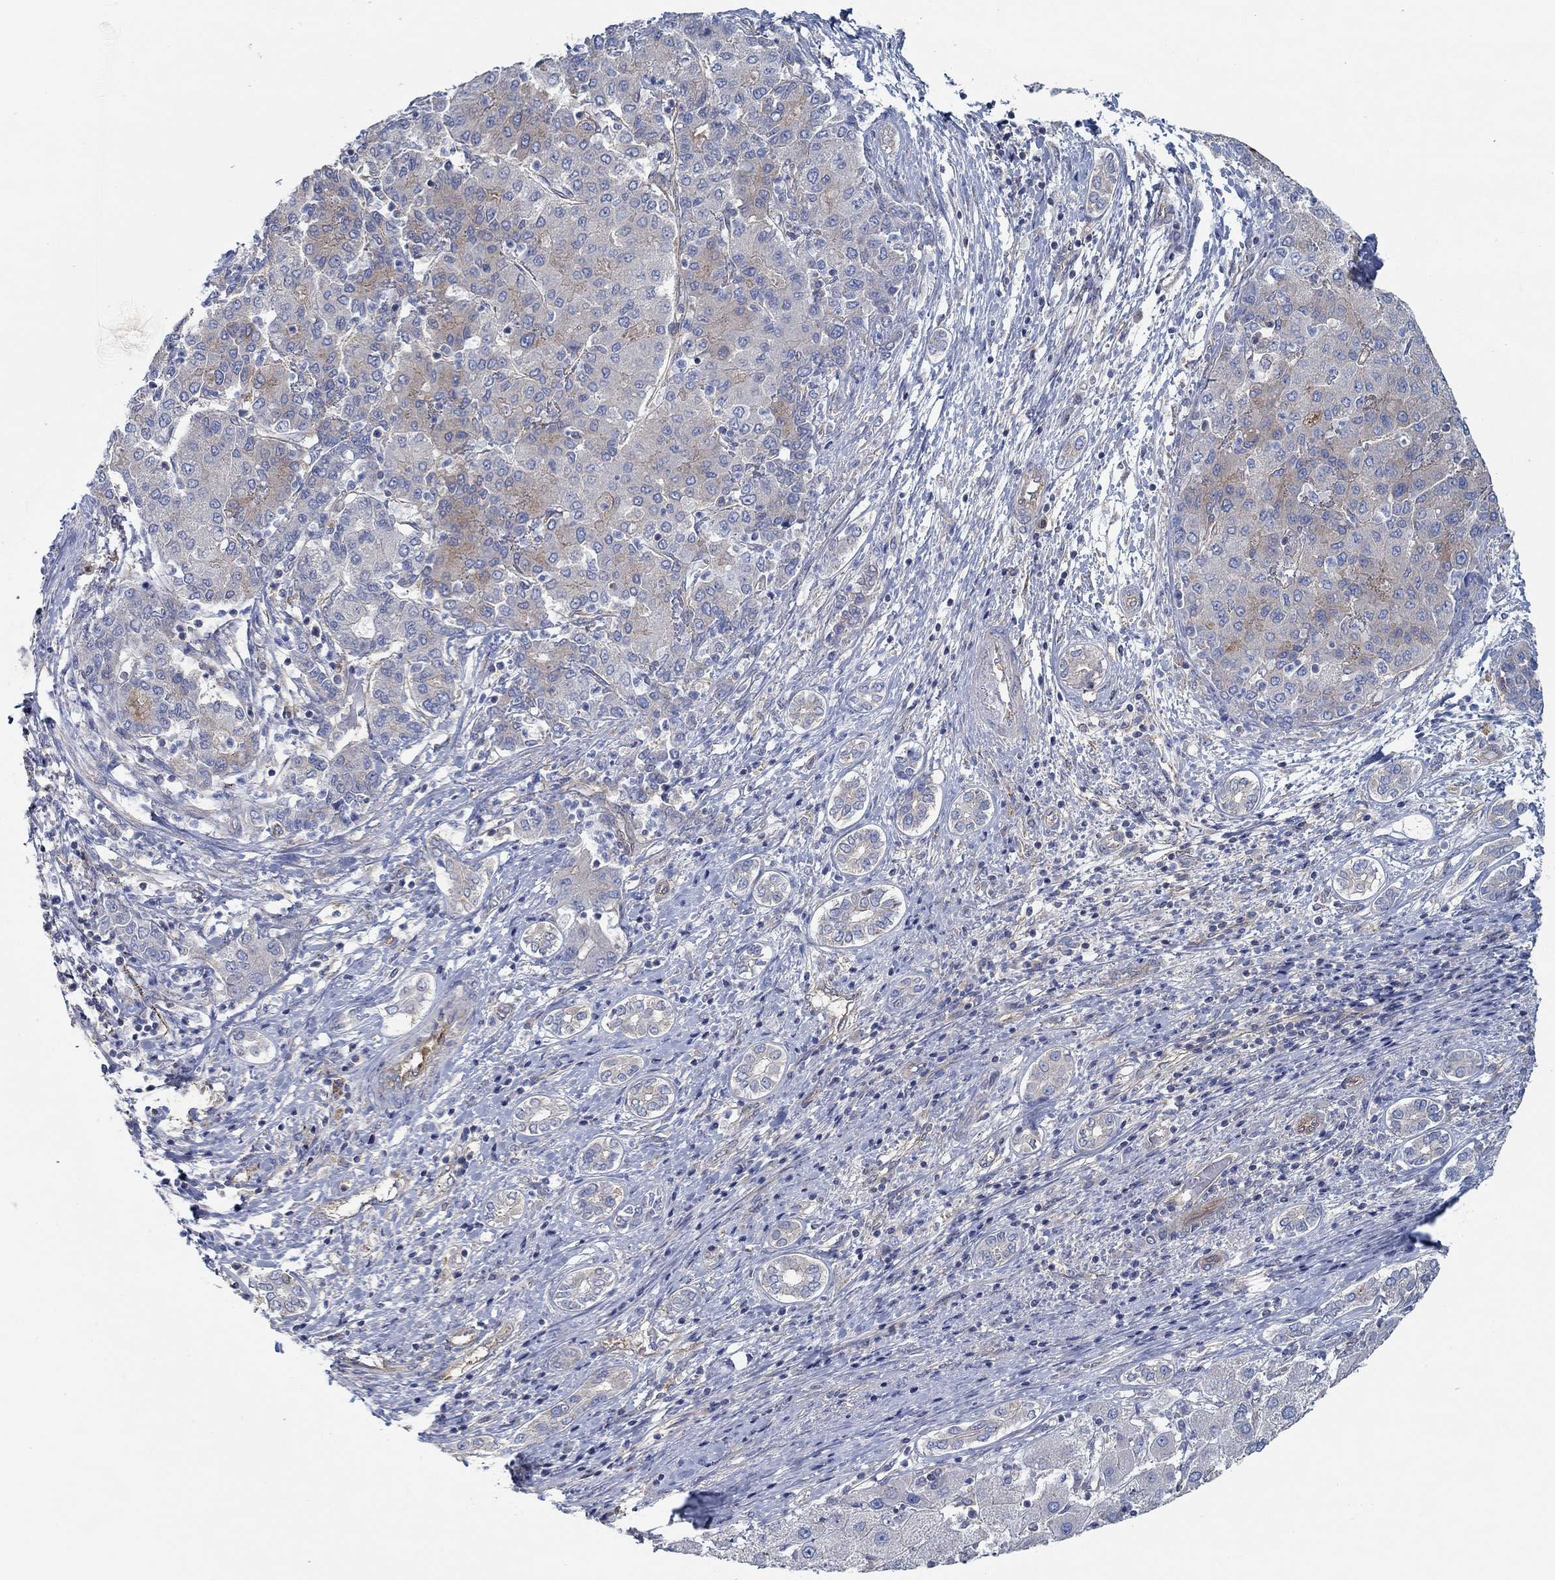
{"staining": {"intensity": "weak", "quantity": "<25%", "location": "cytoplasmic/membranous"}, "tissue": "liver cancer", "cell_type": "Tumor cells", "image_type": "cancer", "snomed": [{"axis": "morphology", "description": "Carcinoma, Hepatocellular, NOS"}, {"axis": "topography", "description": "Liver"}], "caption": "This is an IHC micrograph of human liver cancer (hepatocellular carcinoma). There is no staining in tumor cells.", "gene": "SPAG9", "patient": {"sex": "male", "age": 65}}